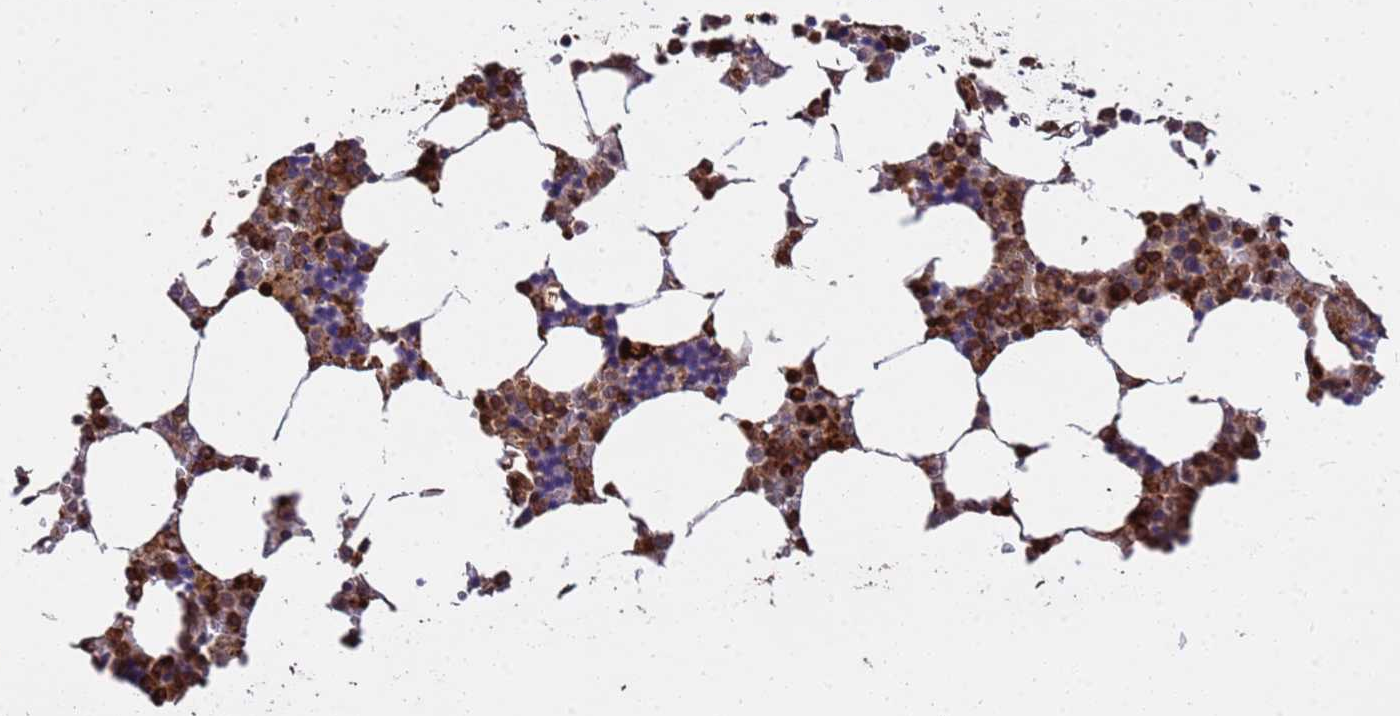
{"staining": {"intensity": "strong", "quantity": "25%-75%", "location": "cytoplasmic/membranous,nuclear"}, "tissue": "bone marrow", "cell_type": "Hematopoietic cells", "image_type": "normal", "snomed": [{"axis": "morphology", "description": "Normal tissue, NOS"}, {"axis": "topography", "description": "Bone marrow"}], "caption": "Bone marrow stained with immunohistochemistry (IHC) demonstrates strong cytoplasmic/membranous,nuclear expression in approximately 25%-75% of hematopoietic cells.", "gene": "ZNF619", "patient": {"sex": "male", "age": 64}}